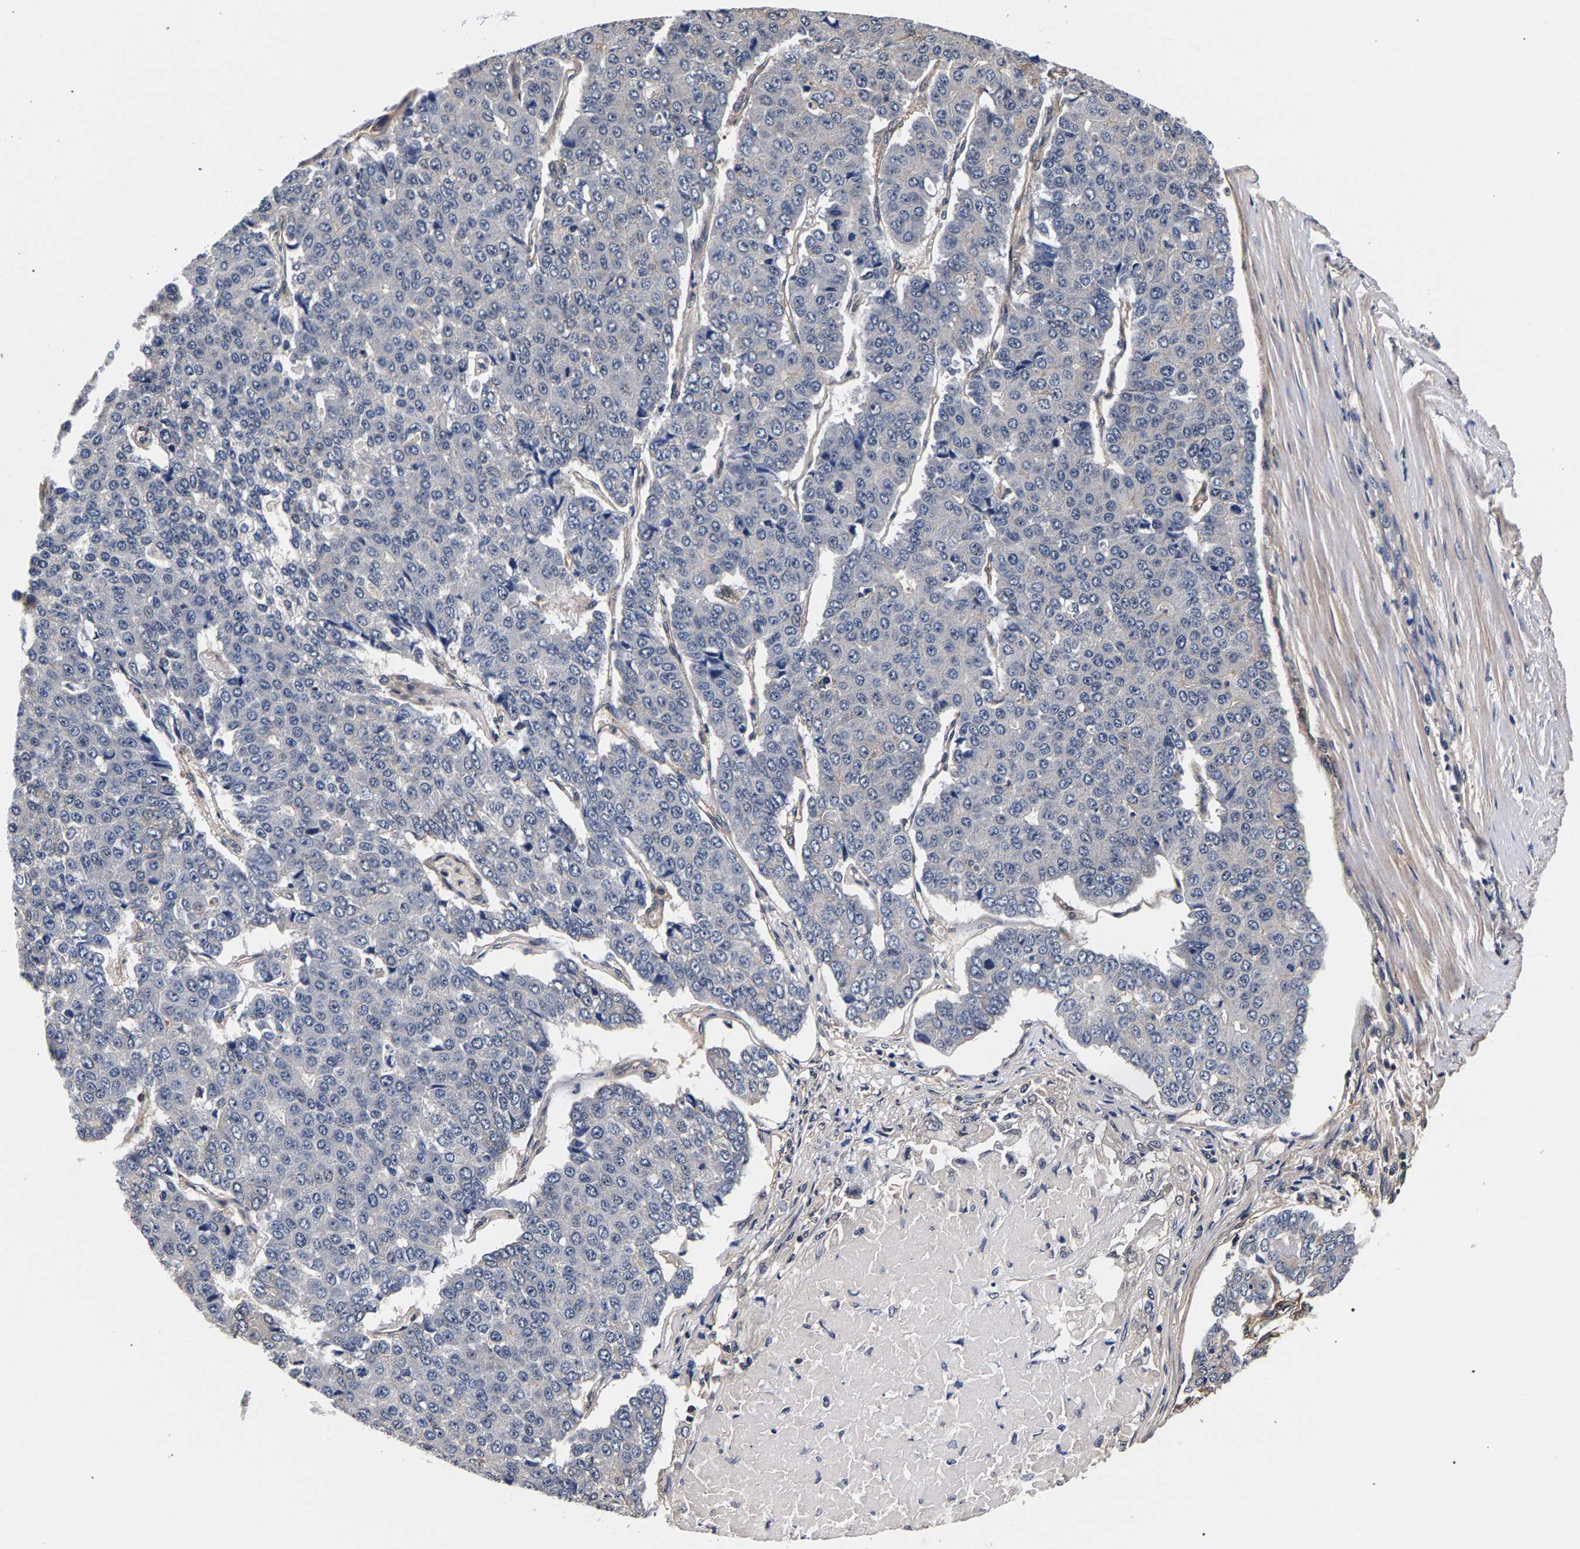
{"staining": {"intensity": "negative", "quantity": "none", "location": "none"}, "tissue": "pancreatic cancer", "cell_type": "Tumor cells", "image_type": "cancer", "snomed": [{"axis": "morphology", "description": "Adenocarcinoma, NOS"}, {"axis": "topography", "description": "Pancreas"}], "caption": "Immunohistochemistry image of human pancreatic cancer (adenocarcinoma) stained for a protein (brown), which reveals no staining in tumor cells.", "gene": "MARCHF7", "patient": {"sex": "male", "age": 50}}